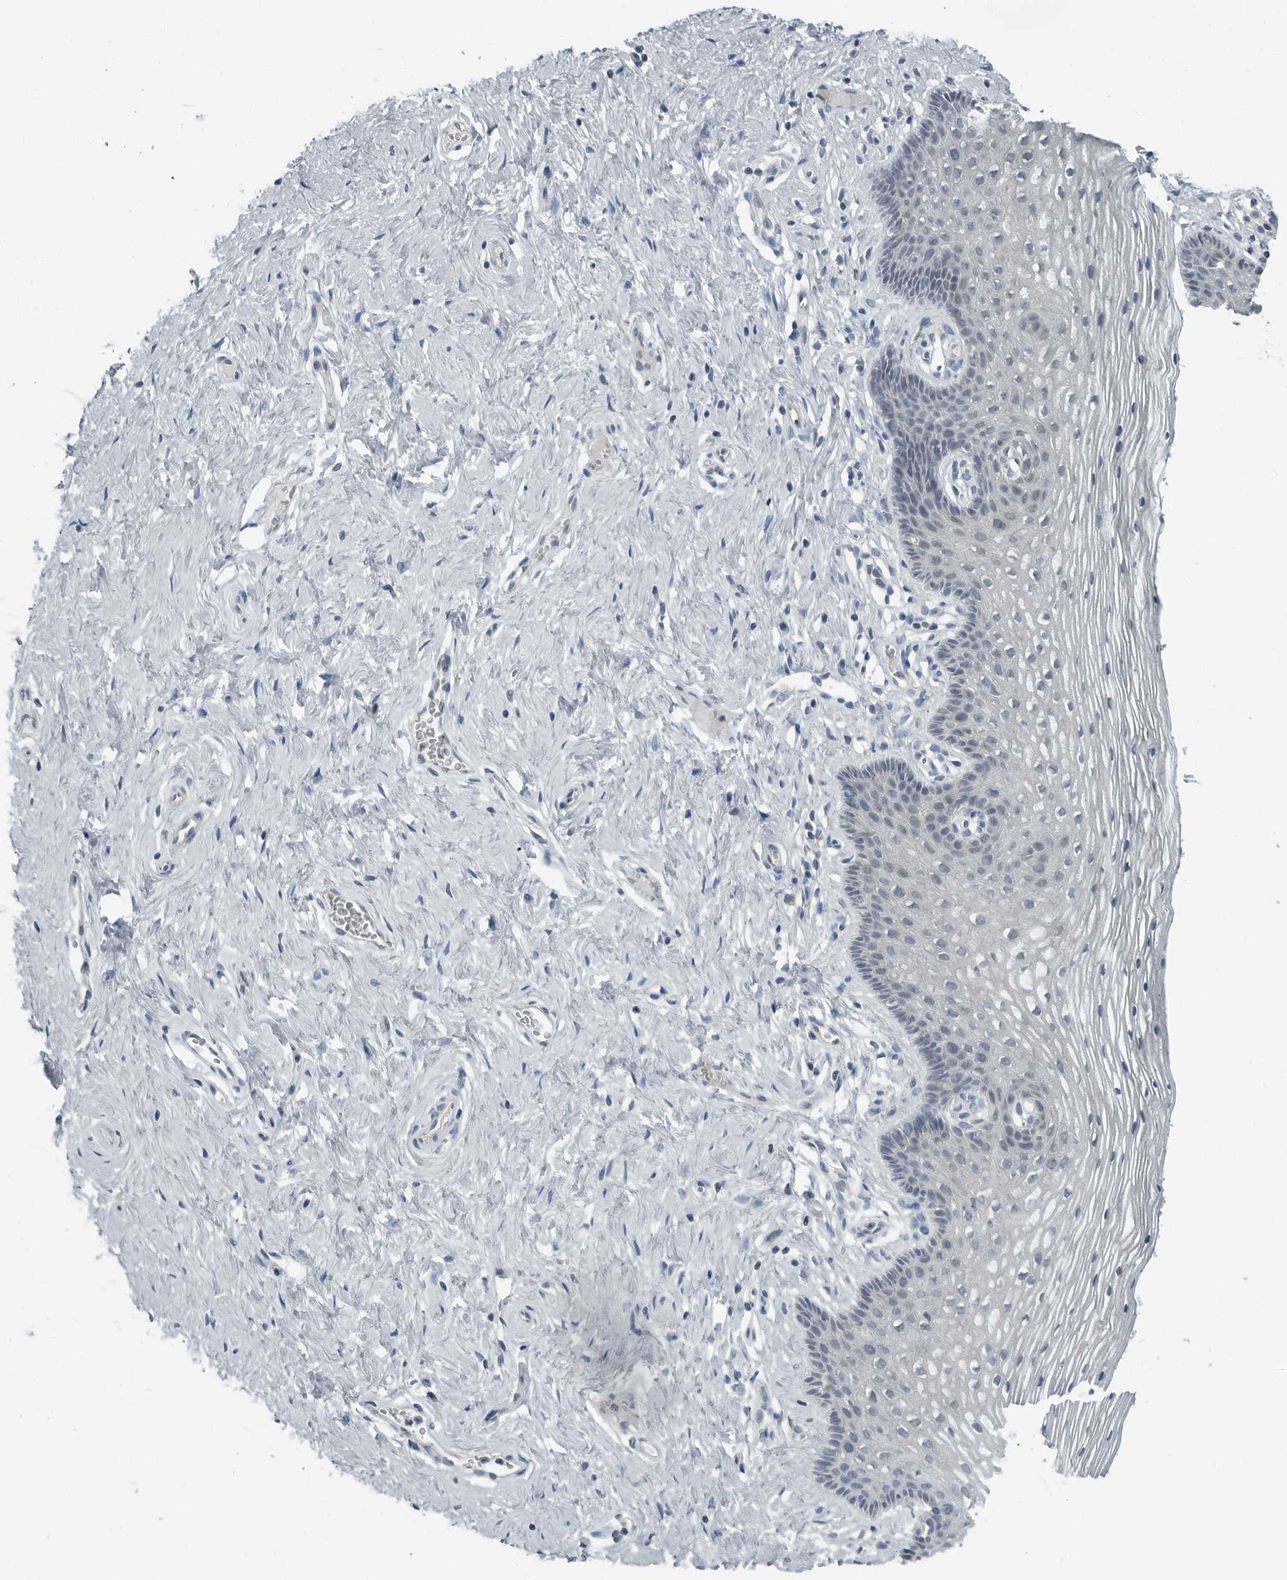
{"staining": {"intensity": "negative", "quantity": "none", "location": "none"}, "tissue": "vagina", "cell_type": "Squamous epithelial cells", "image_type": "normal", "snomed": [{"axis": "morphology", "description": "Normal tissue, NOS"}, {"axis": "topography", "description": "Vagina"}], "caption": "This photomicrograph is of unremarkable vagina stained with immunohistochemistry to label a protein in brown with the nuclei are counter-stained blue. There is no expression in squamous epithelial cells.", "gene": "ENSG00000286112", "patient": {"sex": "female", "age": 32}}